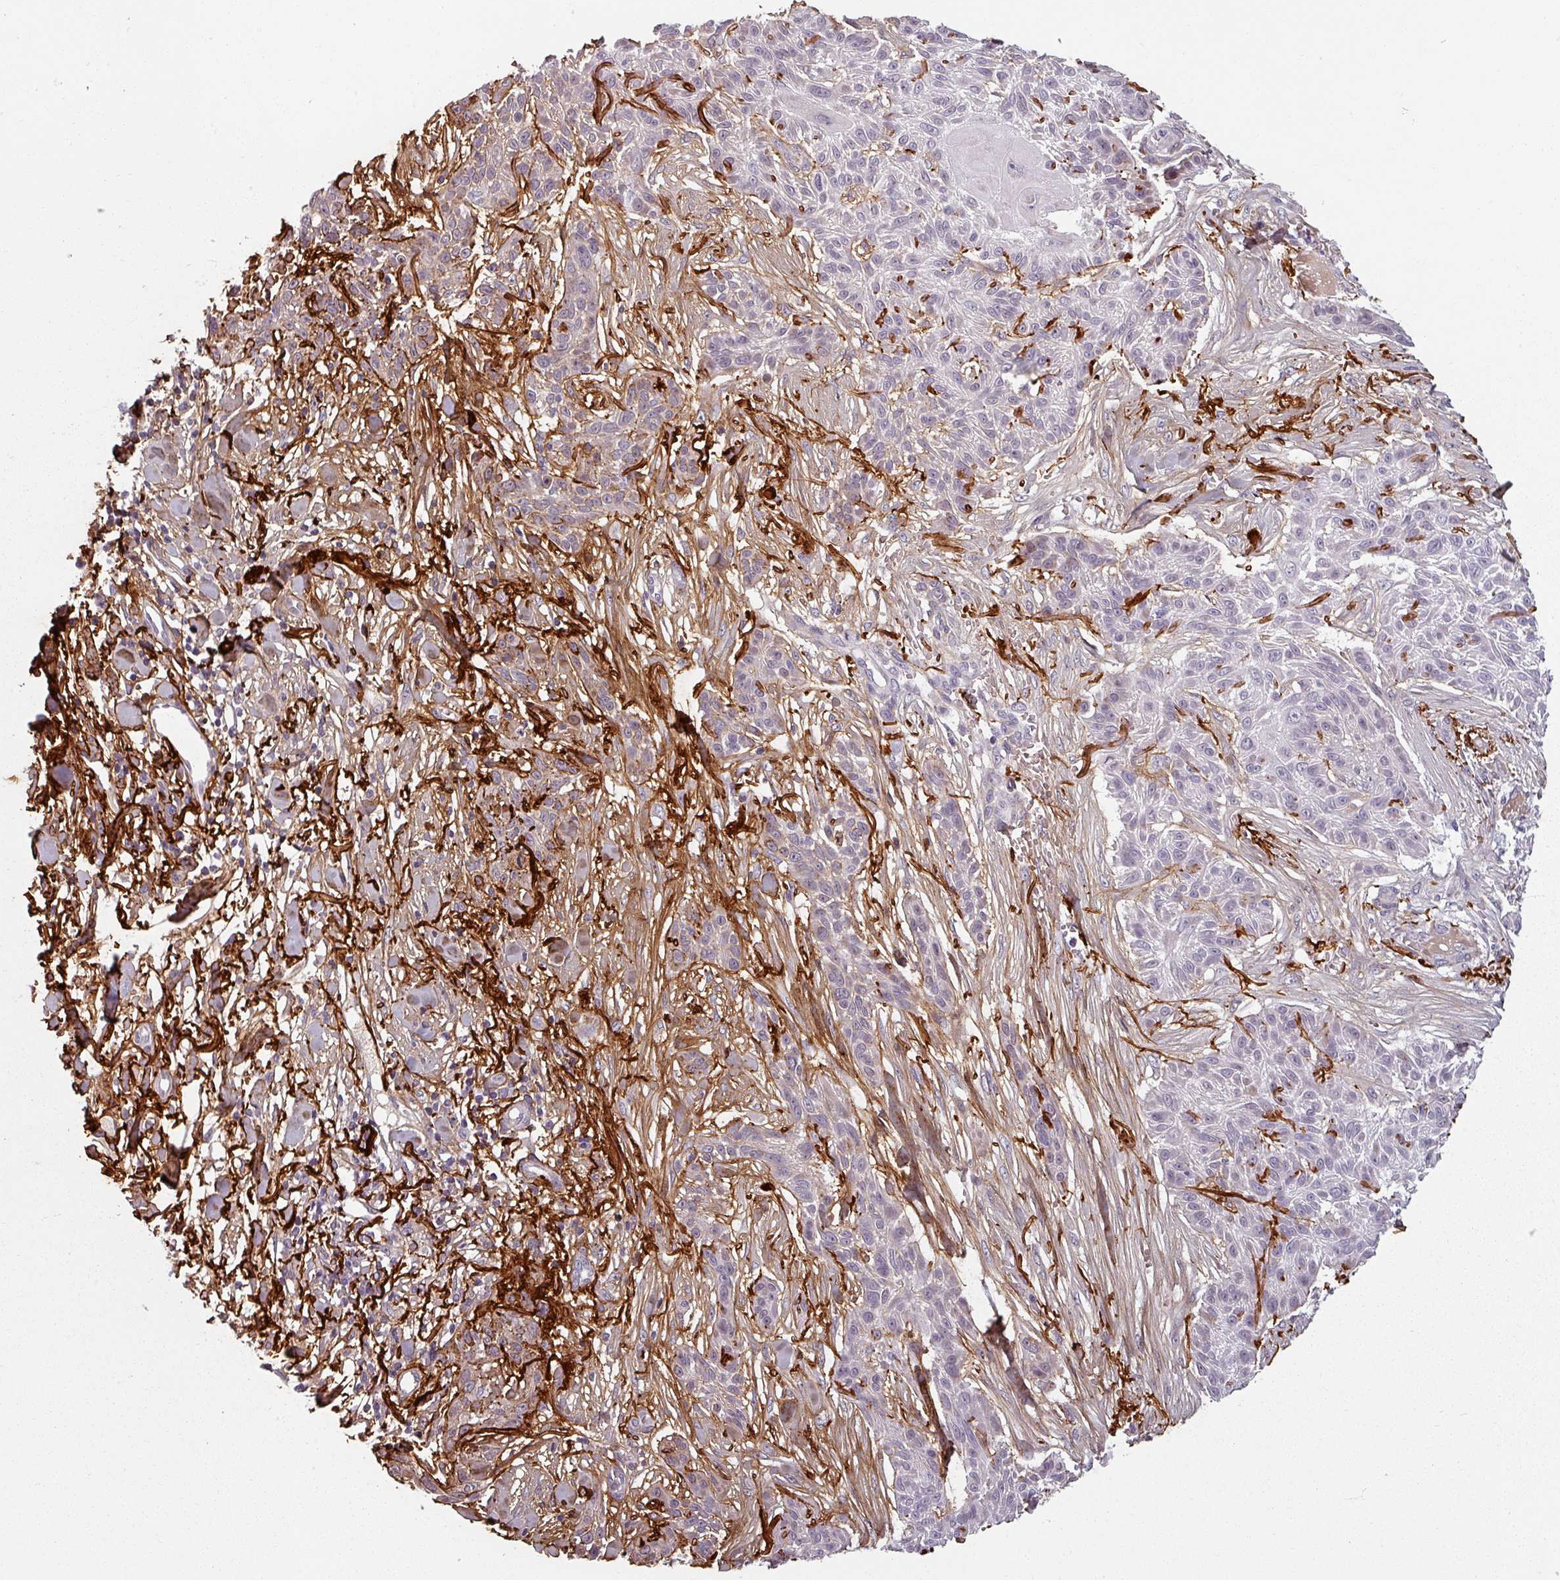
{"staining": {"intensity": "negative", "quantity": "none", "location": "none"}, "tissue": "skin cancer", "cell_type": "Tumor cells", "image_type": "cancer", "snomed": [{"axis": "morphology", "description": "Squamous cell carcinoma, NOS"}, {"axis": "topography", "description": "Skin"}], "caption": "This is a image of immunohistochemistry staining of squamous cell carcinoma (skin), which shows no expression in tumor cells.", "gene": "CYB5RL", "patient": {"sex": "male", "age": 86}}